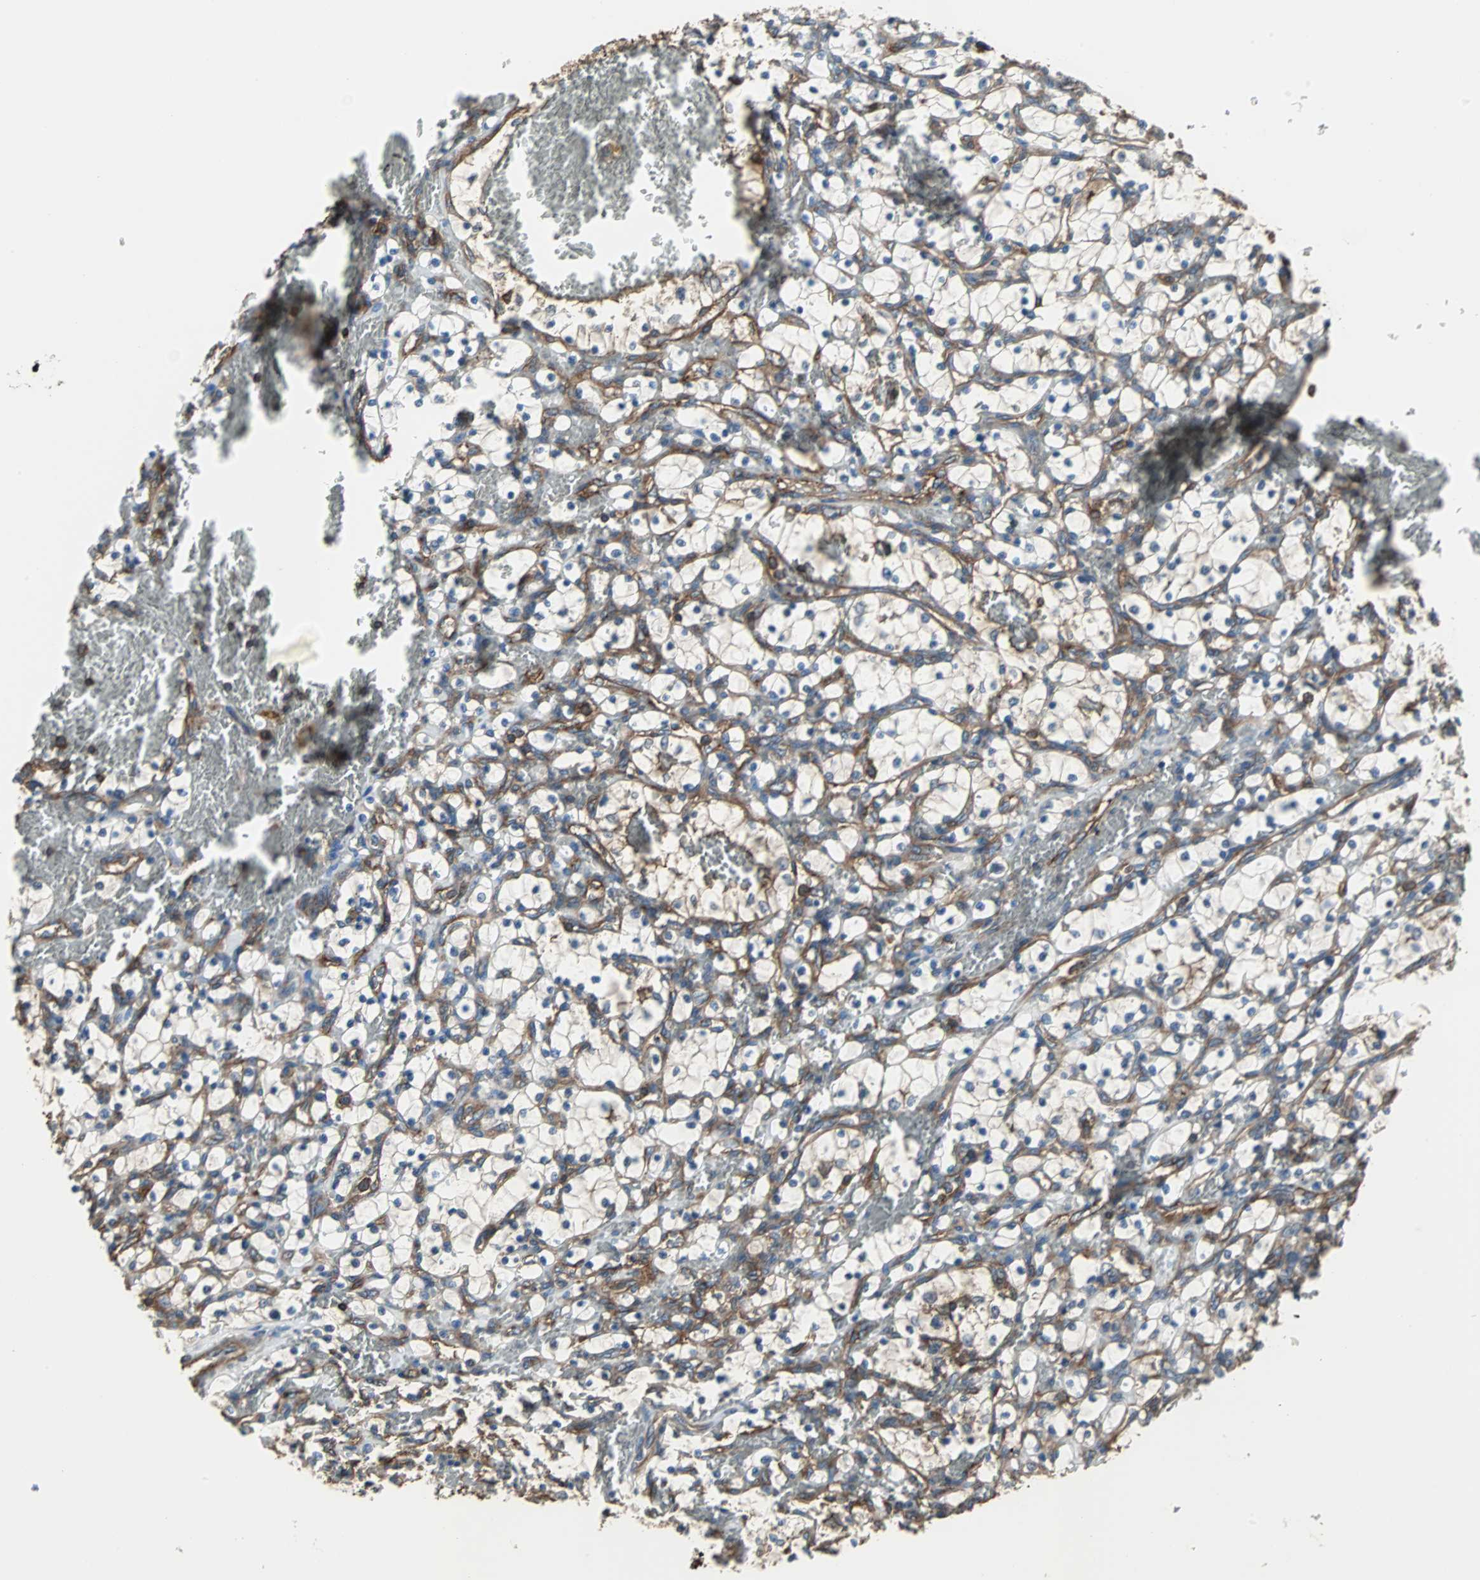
{"staining": {"intensity": "negative", "quantity": "none", "location": "none"}, "tissue": "renal cancer", "cell_type": "Tumor cells", "image_type": "cancer", "snomed": [{"axis": "morphology", "description": "Adenocarcinoma, NOS"}, {"axis": "topography", "description": "Kidney"}], "caption": "The photomicrograph shows no staining of tumor cells in renal cancer.", "gene": "ACTN1", "patient": {"sex": "female", "age": 69}}